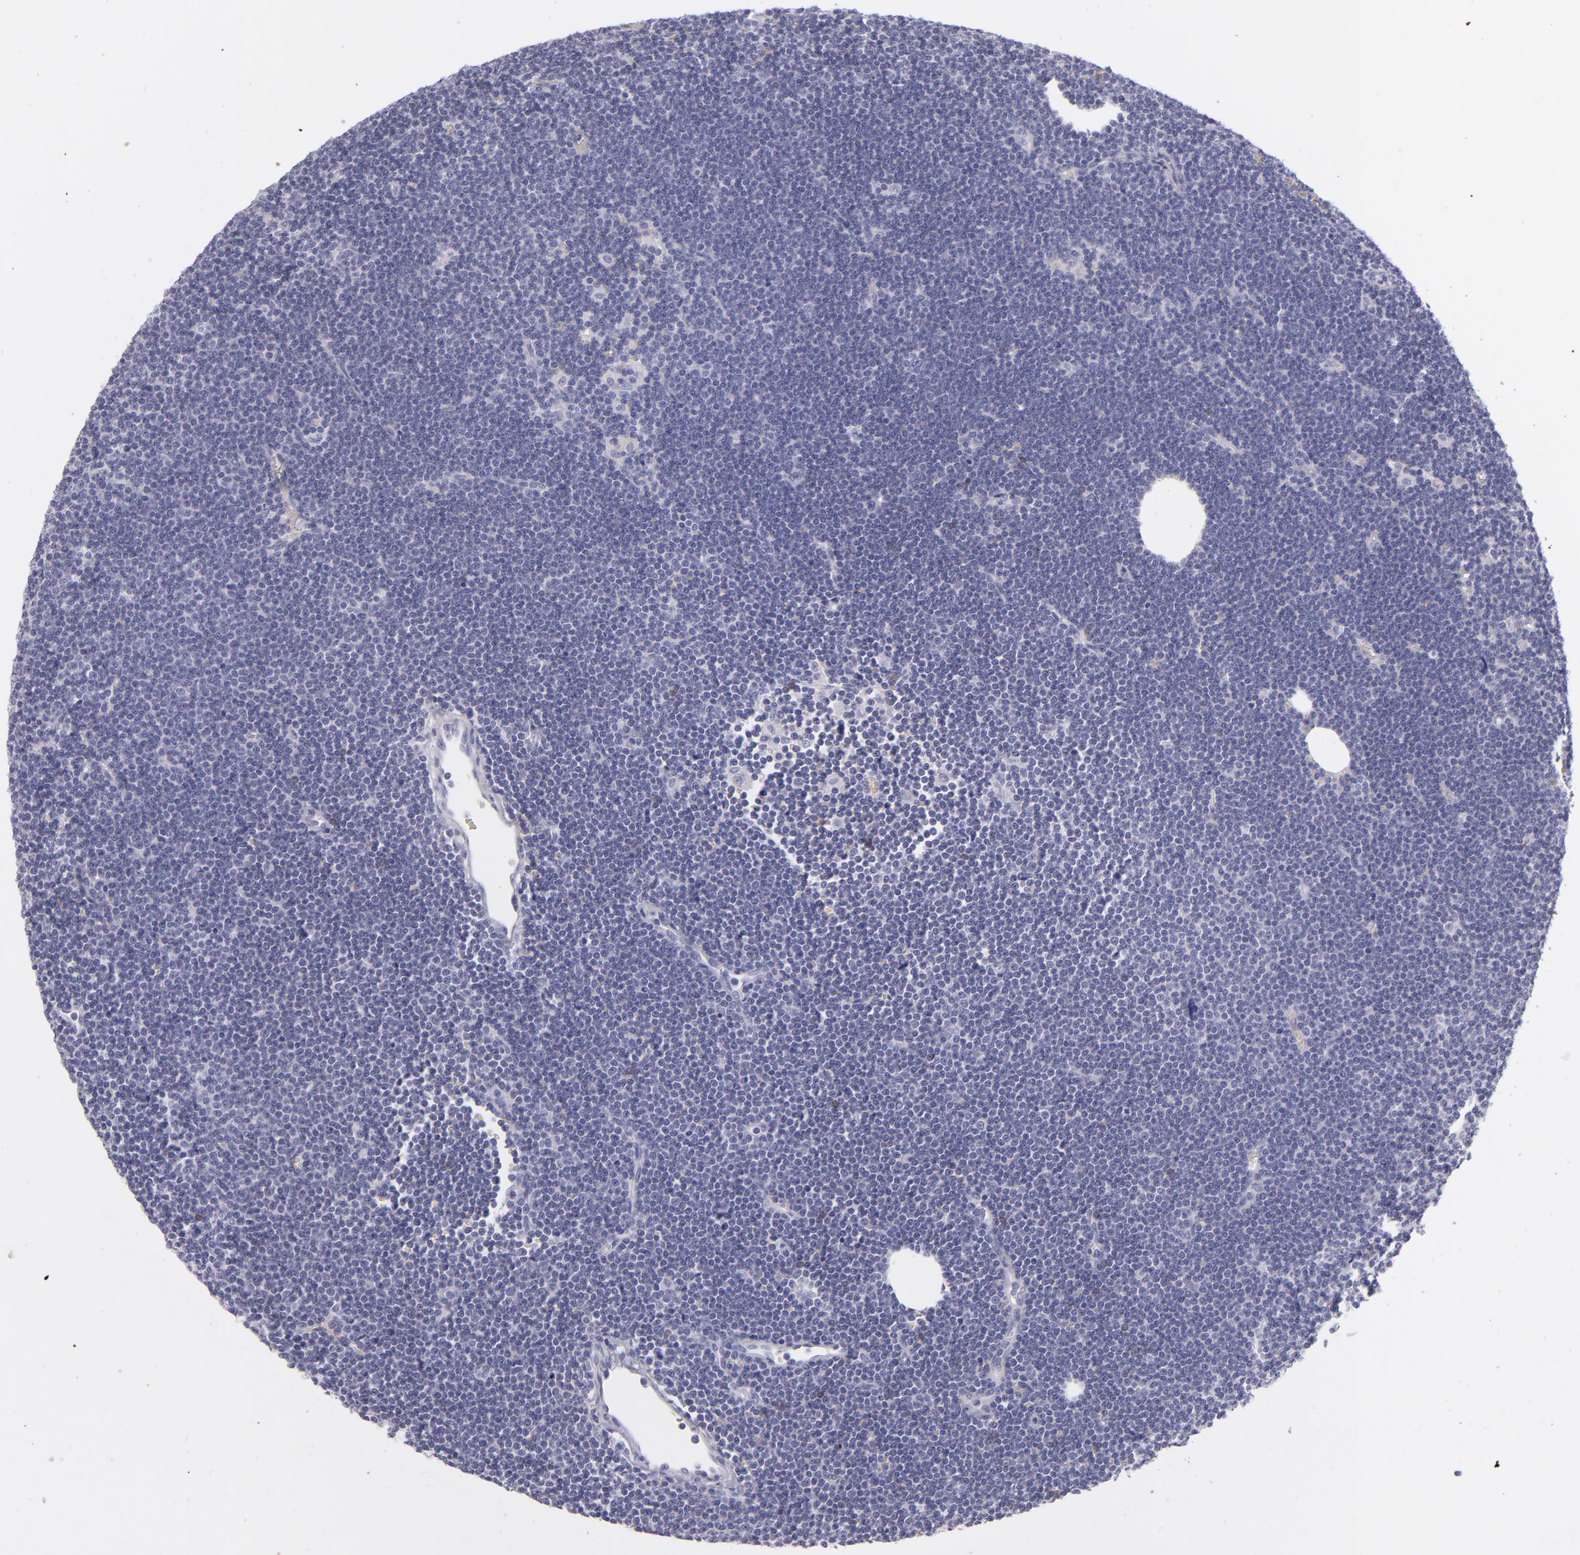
{"staining": {"intensity": "negative", "quantity": "none", "location": "none"}, "tissue": "lymphoma", "cell_type": "Tumor cells", "image_type": "cancer", "snomed": [{"axis": "morphology", "description": "Malignant lymphoma, non-Hodgkin's type, Low grade"}, {"axis": "topography", "description": "Lymph node"}], "caption": "The image shows no significant staining in tumor cells of lymphoma.", "gene": "CD22", "patient": {"sex": "female", "age": 73}}